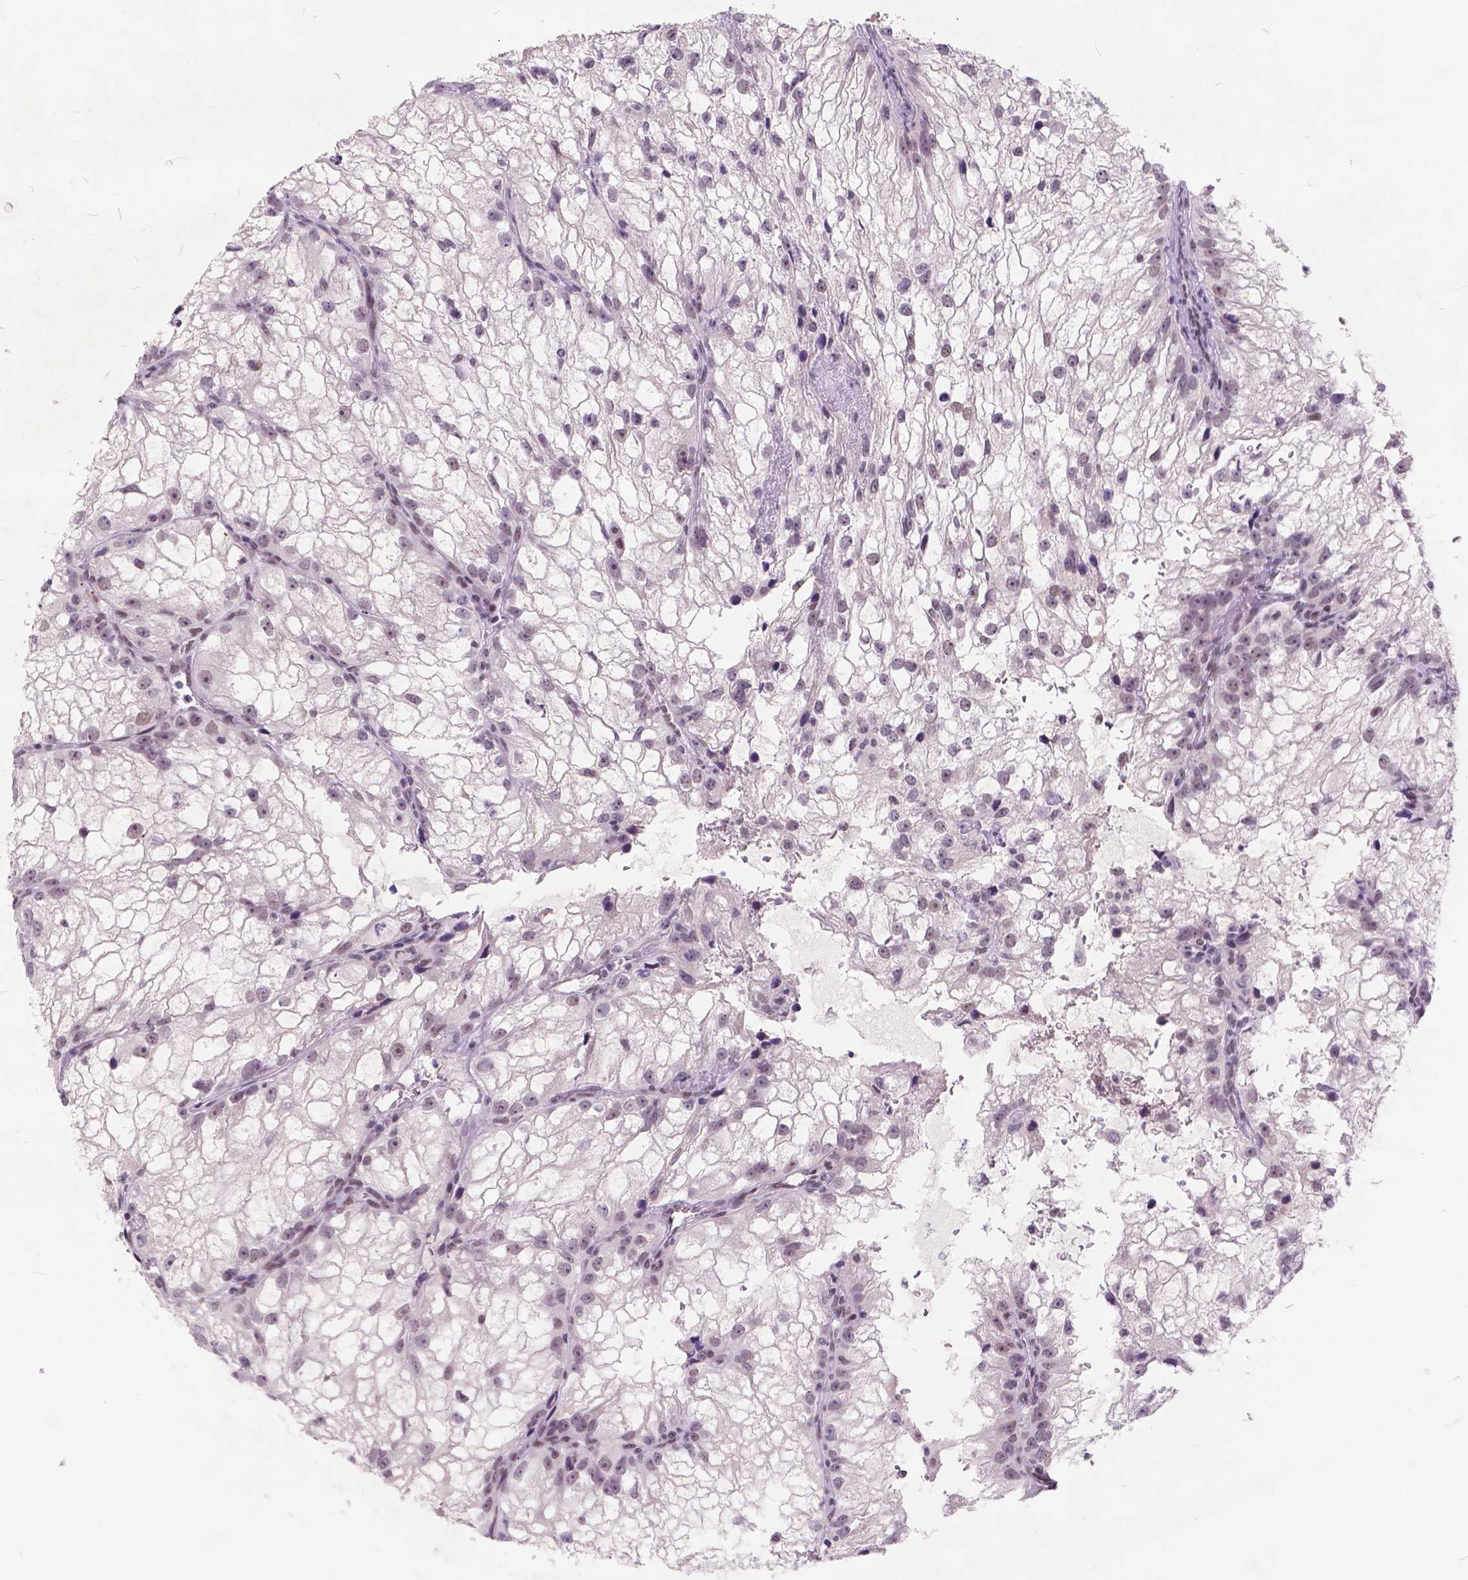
{"staining": {"intensity": "negative", "quantity": "none", "location": "none"}, "tissue": "renal cancer", "cell_type": "Tumor cells", "image_type": "cancer", "snomed": [{"axis": "morphology", "description": "Adenocarcinoma, NOS"}, {"axis": "topography", "description": "Kidney"}], "caption": "Immunohistochemistry of human renal cancer (adenocarcinoma) shows no positivity in tumor cells. The staining is performed using DAB brown chromogen with nuclei counter-stained in using hematoxylin.", "gene": "FAM53A", "patient": {"sex": "male", "age": 59}}